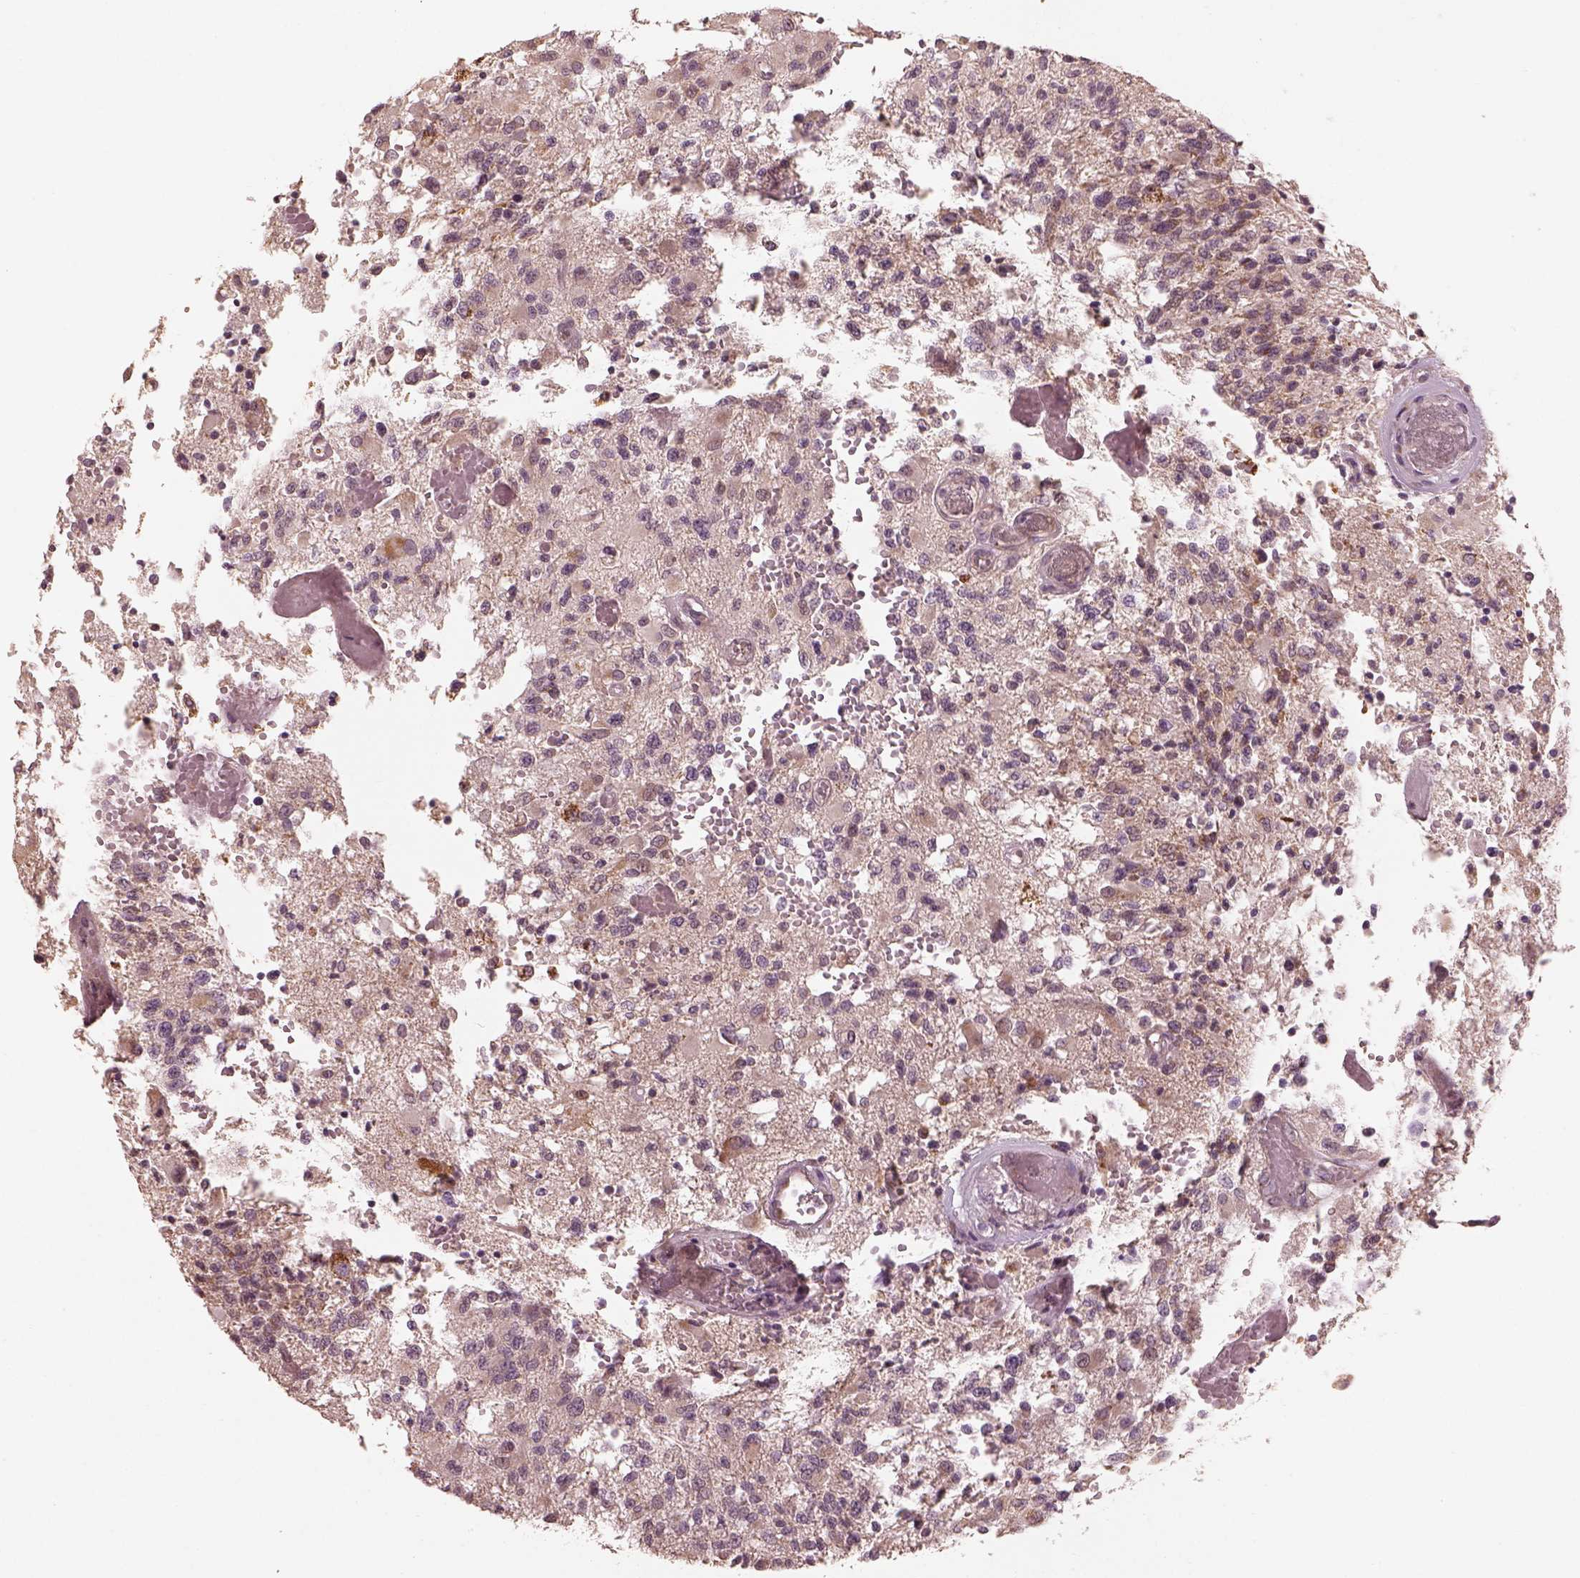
{"staining": {"intensity": "weak", "quantity": "<25%", "location": "cytoplasmic/membranous"}, "tissue": "glioma", "cell_type": "Tumor cells", "image_type": "cancer", "snomed": [{"axis": "morphology", "description": "Glioma, malignant, High grade"}, {"axis": "topography", "description": "Brain"}], "caption": "Immunohistochemistry (IHC) histopathology image of high-grade glioma (malignant) stained for a protein (brown), which exhibits no positivity in tumor cells.", "gene": "SLC25A46", "patient": {"sex": "female", "age": 63}}